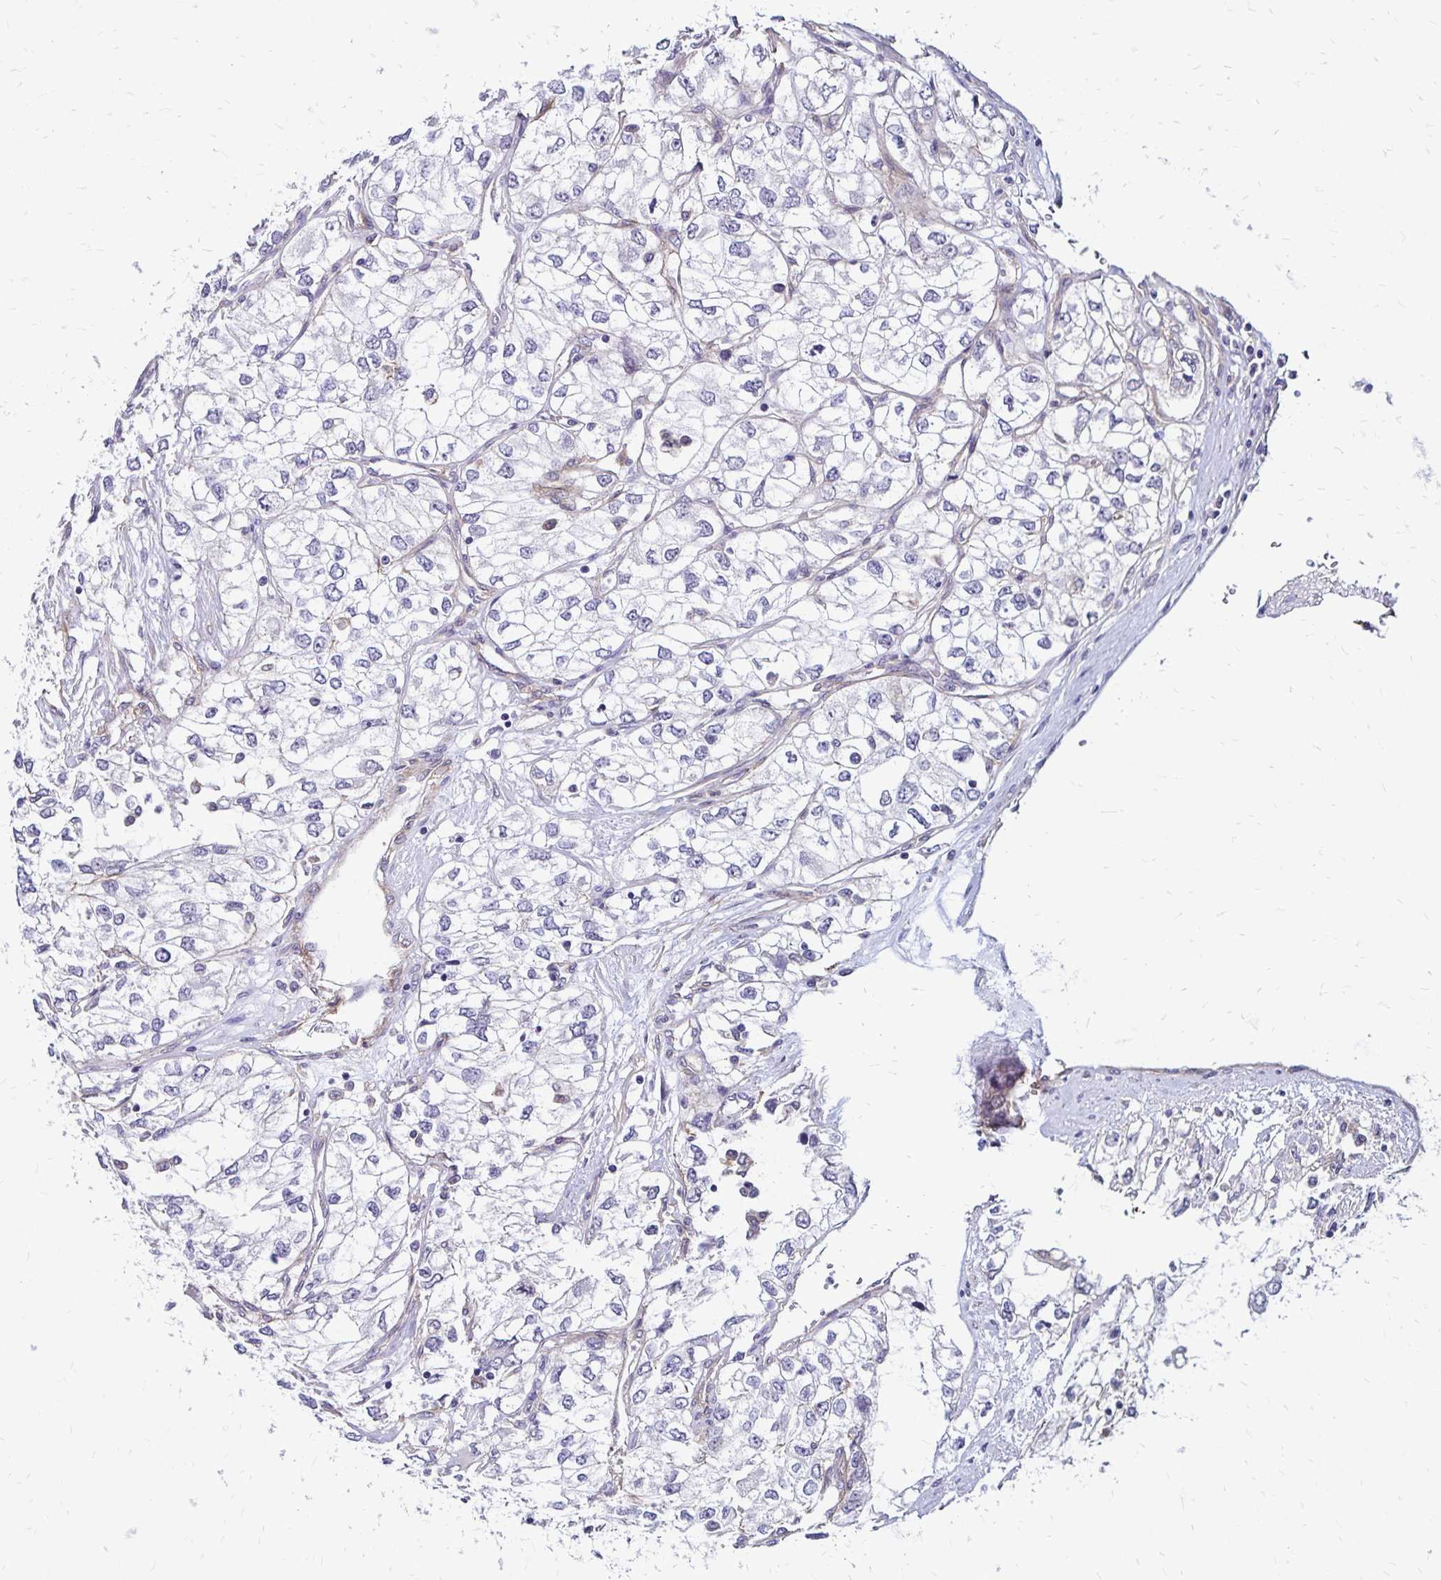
{"staining": {"intensity": "negative", "quantity": "none", "location": "none"}, "tissue": "renal cancer", "cell_type": "Tumor cells", "image_type": "cancer", "snomed": [{"axis": "morphology", "description": "Adenocarcinoma, NOS"}, {"axis": "topography", "description": "Kidney"}], "caption": "Immunohistochemistry histopathology image of neoplastic tissue: human renal adenocarcinoma stained with DAB (3,3'-diaminobenzidine) exhibits no significant protein staining in tumor cells. Nuclei are stained in blue.", "gene": "TNS3", "patient": {"sex": "female", "age": 59}}